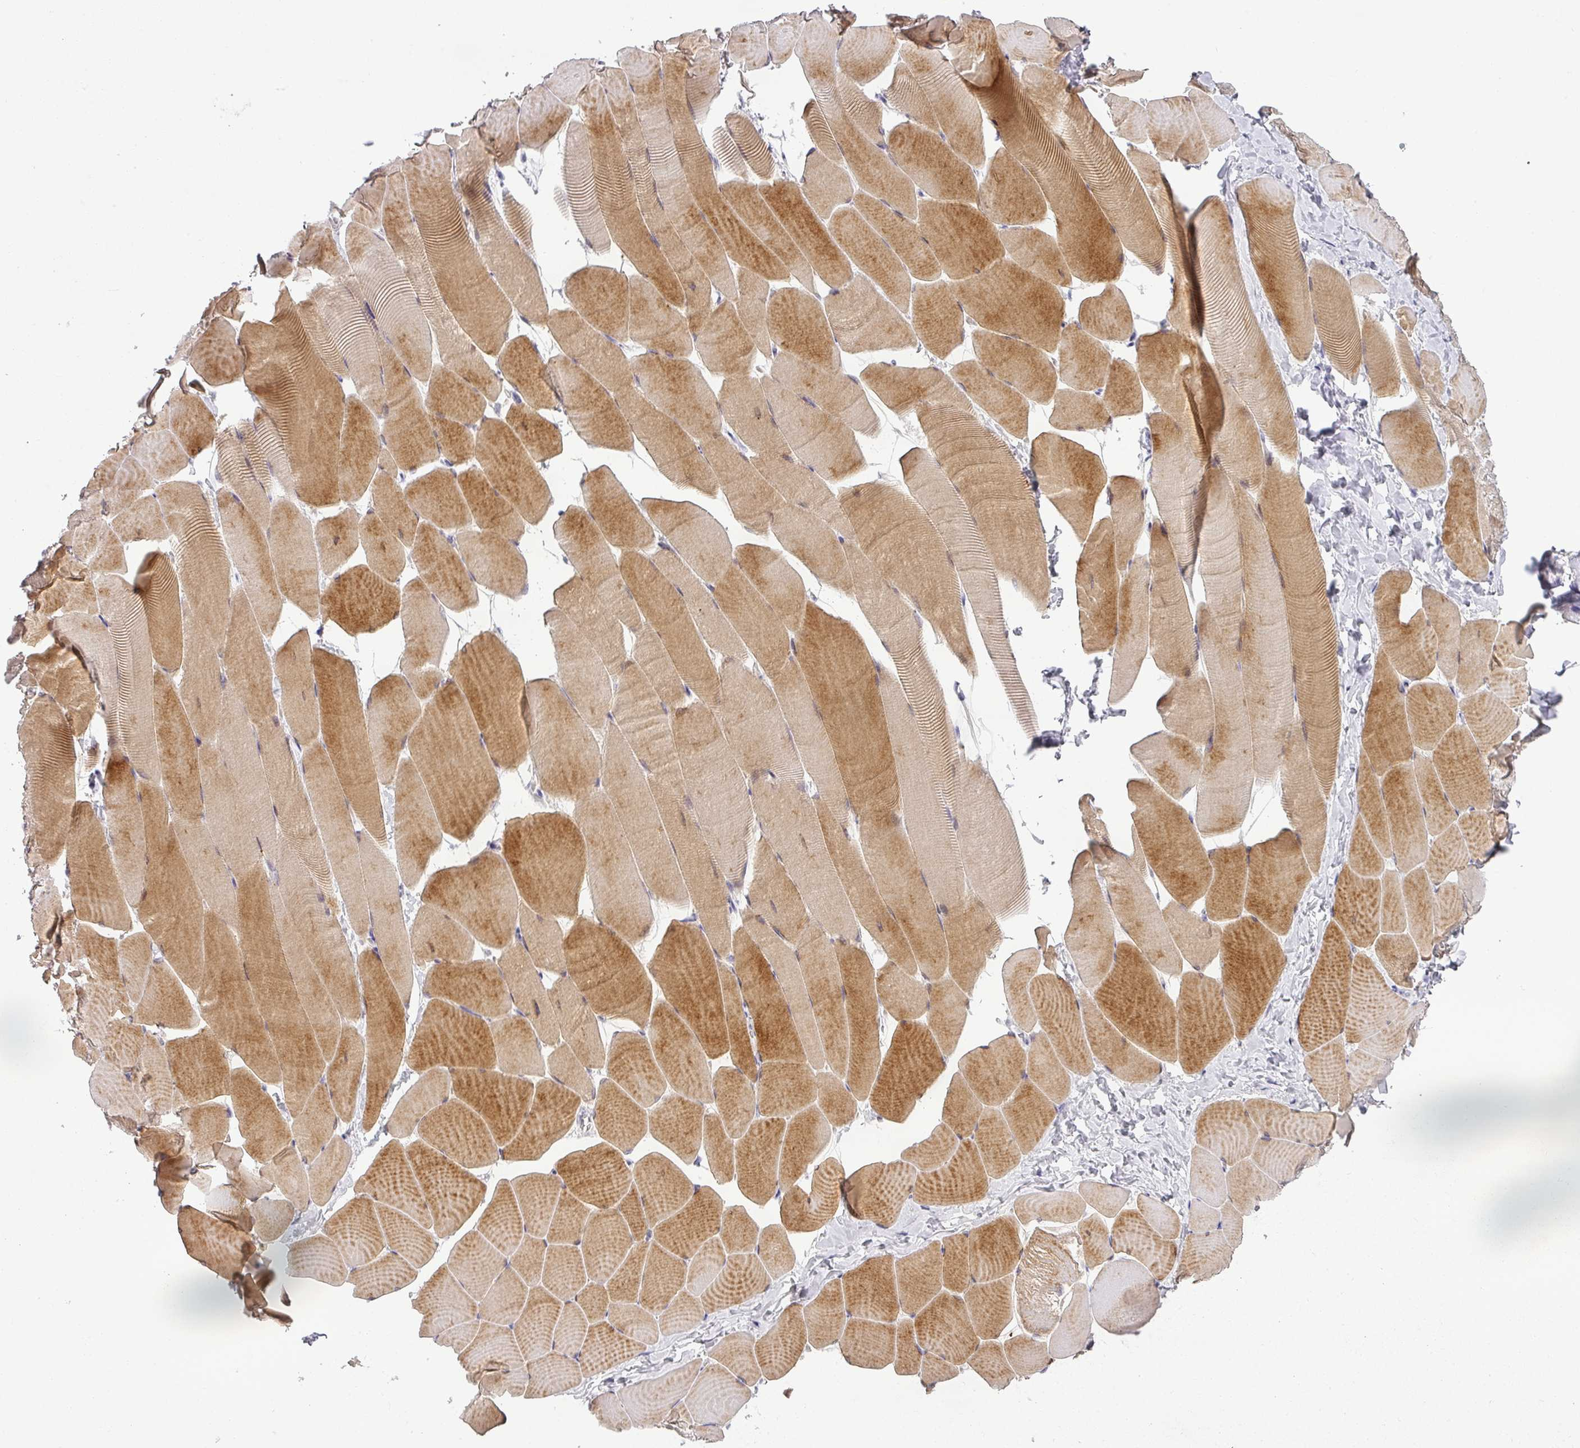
{"staining": {"intensity": "moderate", "quantity": ">75%", "location": "cytoplasmic/membranous"}, "tissue": "skeletal muscle", "cell_type": "Myocytes", "image_type": "normal", "snomed": [{"axis": "morphology", "description": "Normal tissue, NOS"}, {"axis": "topography", "description": "Skeletal muscle"}], "caption": "Immunohistochemistry (DAB (3,3'-diaminobenzidine)) staining of benign skeletal muscle demonstrates moderate cytoplasmic/membranous protein expression in about >75% of myocytes. The staining is performed using DAB (3,3'-diaminobenzidine) brown chromogen to label protein expression. The nuclei are counter-stained blue using hematoxylin.", "gene": "BTLA", "patient": {"sex": "male", "age": 25}}